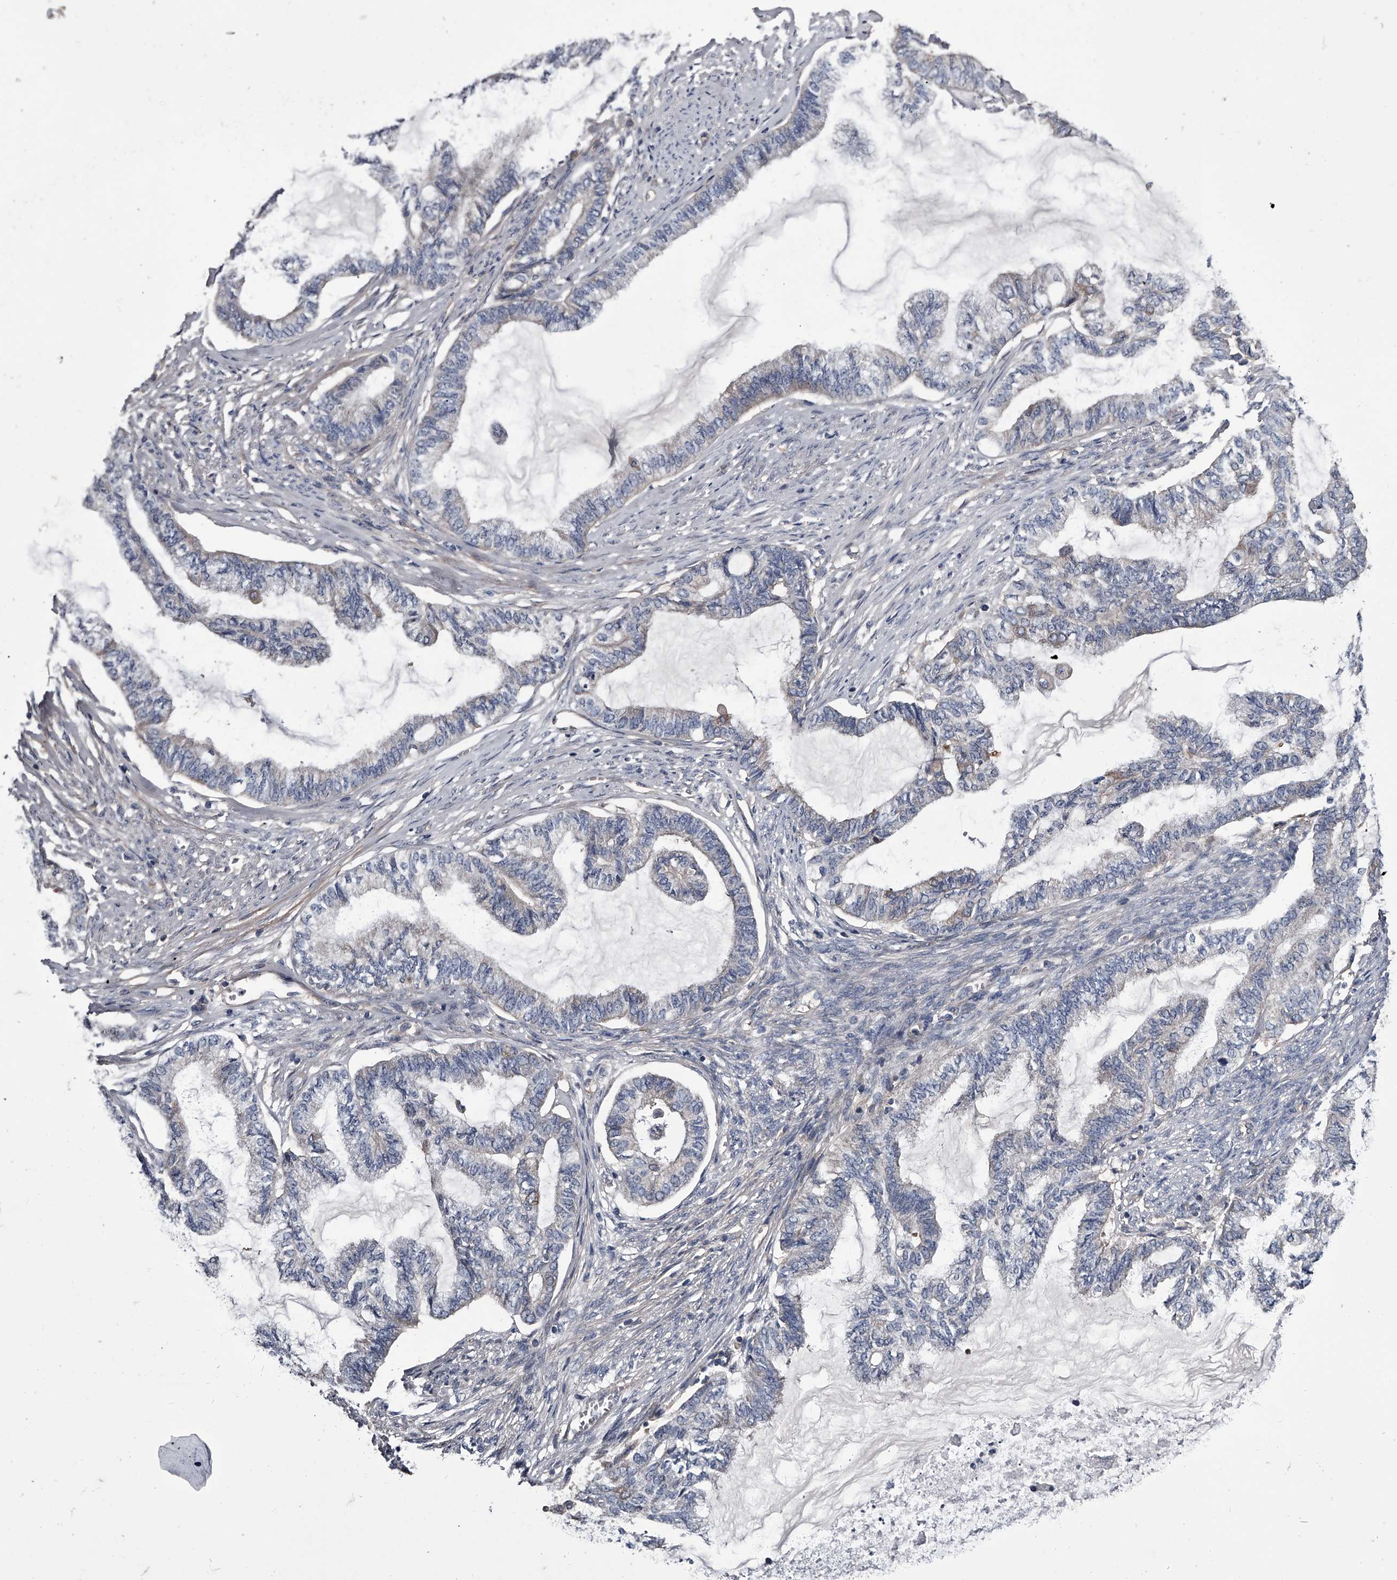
{"staining": {"intensity": "negative", "quantity": "none", "location": "none"}, "tissue": "endometrial cancer", "cell_type": "Tumor cells", "image_type": "cancer", "snomed": [{"axis": "morphology", "description": "Adenocarcinoma, NOS"}, {"axis": "topography", "description": "Endometrium"}], "caption": "Immunohistochemistry (IHC) image of neoplastic tissue: endometrial cancer stained with DAB (3,3'-diaminobenzidine) reveals no significant protein expression in tumor cells. Nuclei are stained in blue.", "gene": "GAPVD1", "patient": {"sex": "female", "age": 86}}